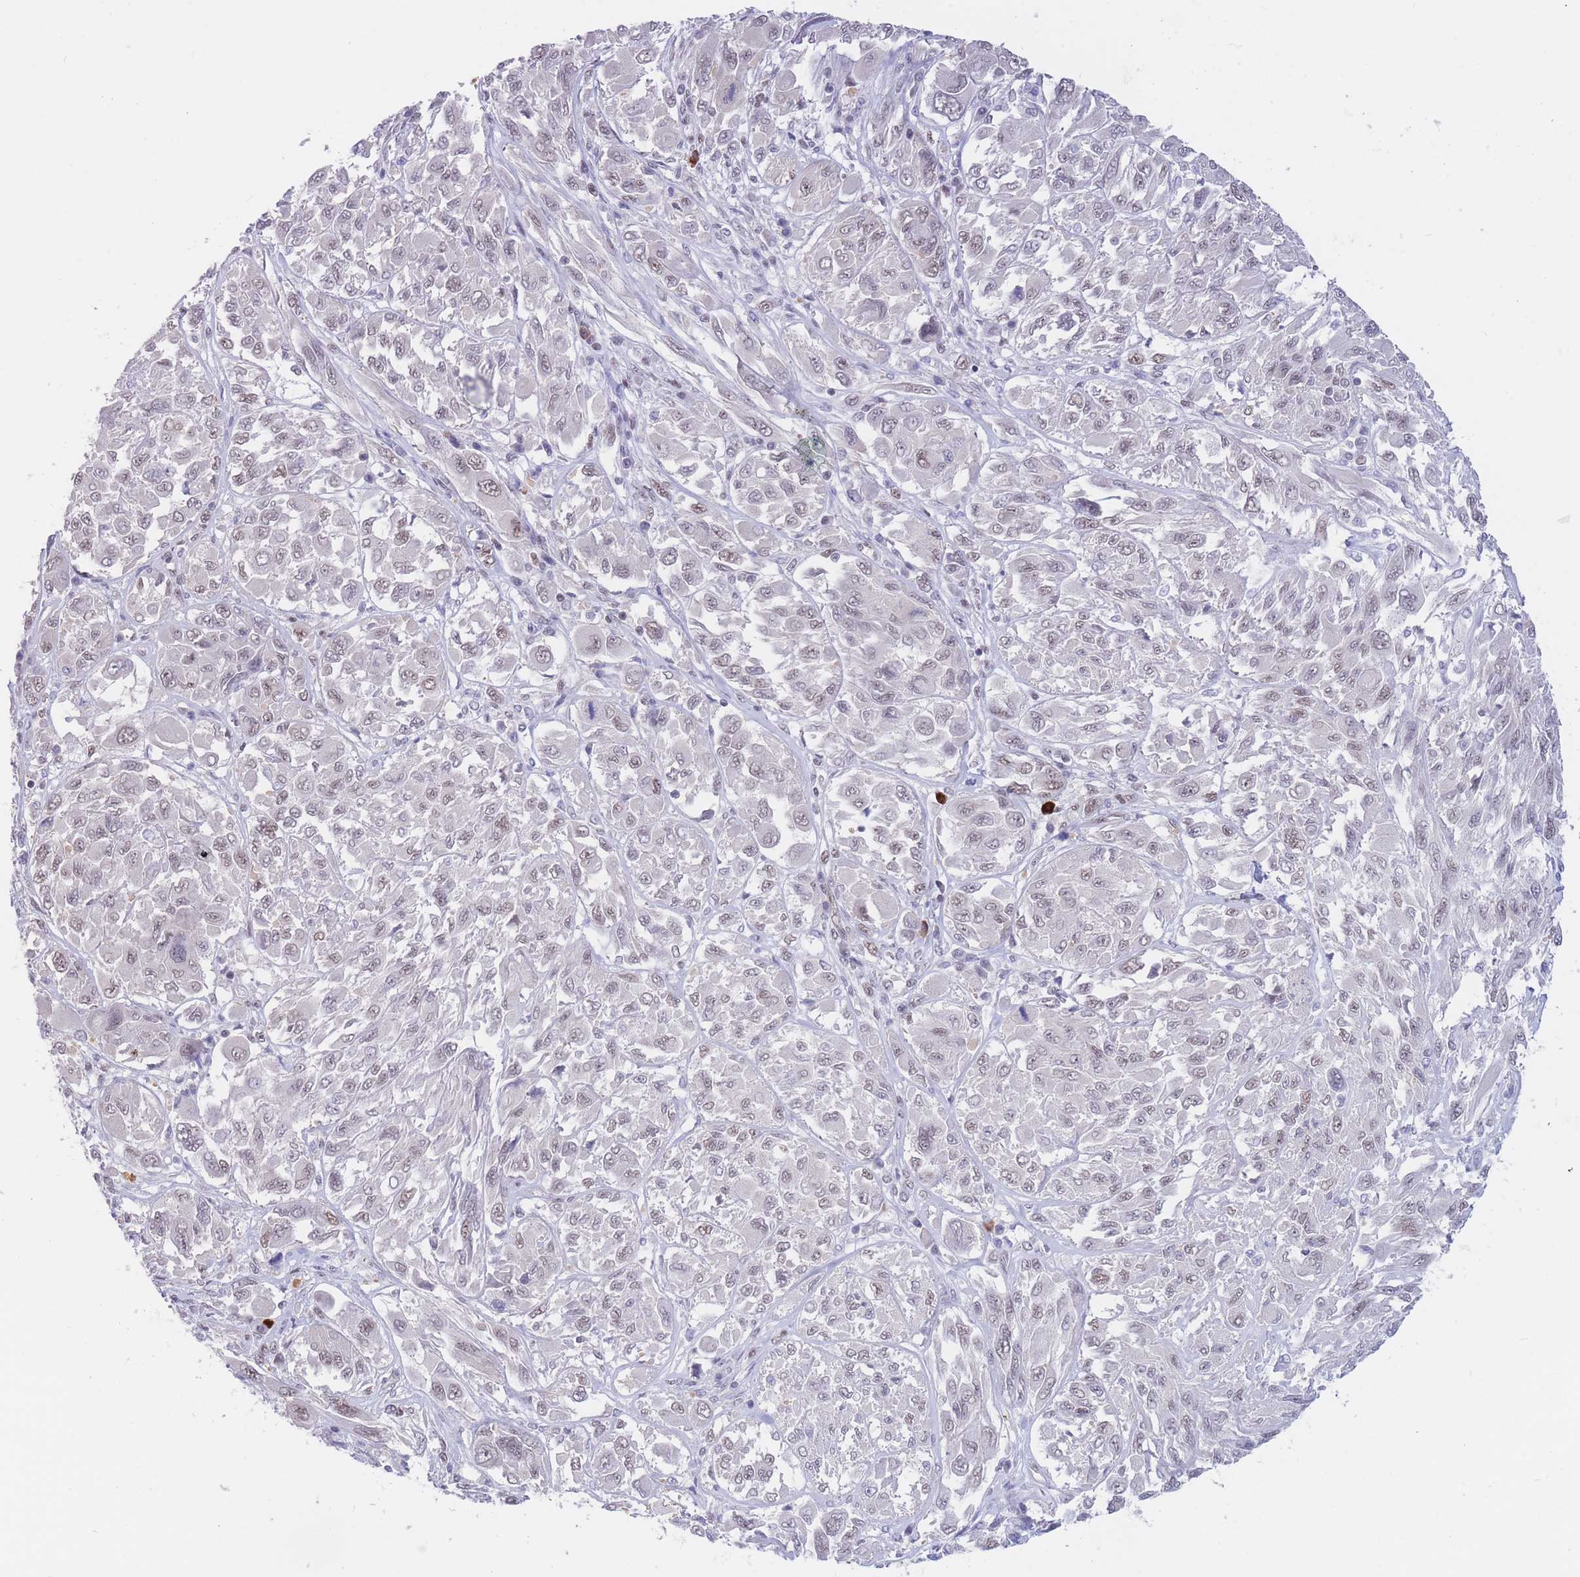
{"staining": {"intensity": "weak", "quantity": ">75%", "location": "nuclear"}, "tissue": "melanoma", "cell_type": "Tumor cells", "image_type": "cancer", "snomed": [{"axis": "morphology", "description": "Malignant melanoma, NOS"}, {"axis": "topography", "description": "Skin"}], "caption": "Melanoma stained with immunohistochemistry (IHC) demonstrates weak nuclear expression in about >75% of tumor cells.", "gene": "SMAD9", "patient": {"sex": "female", "age": 91}}